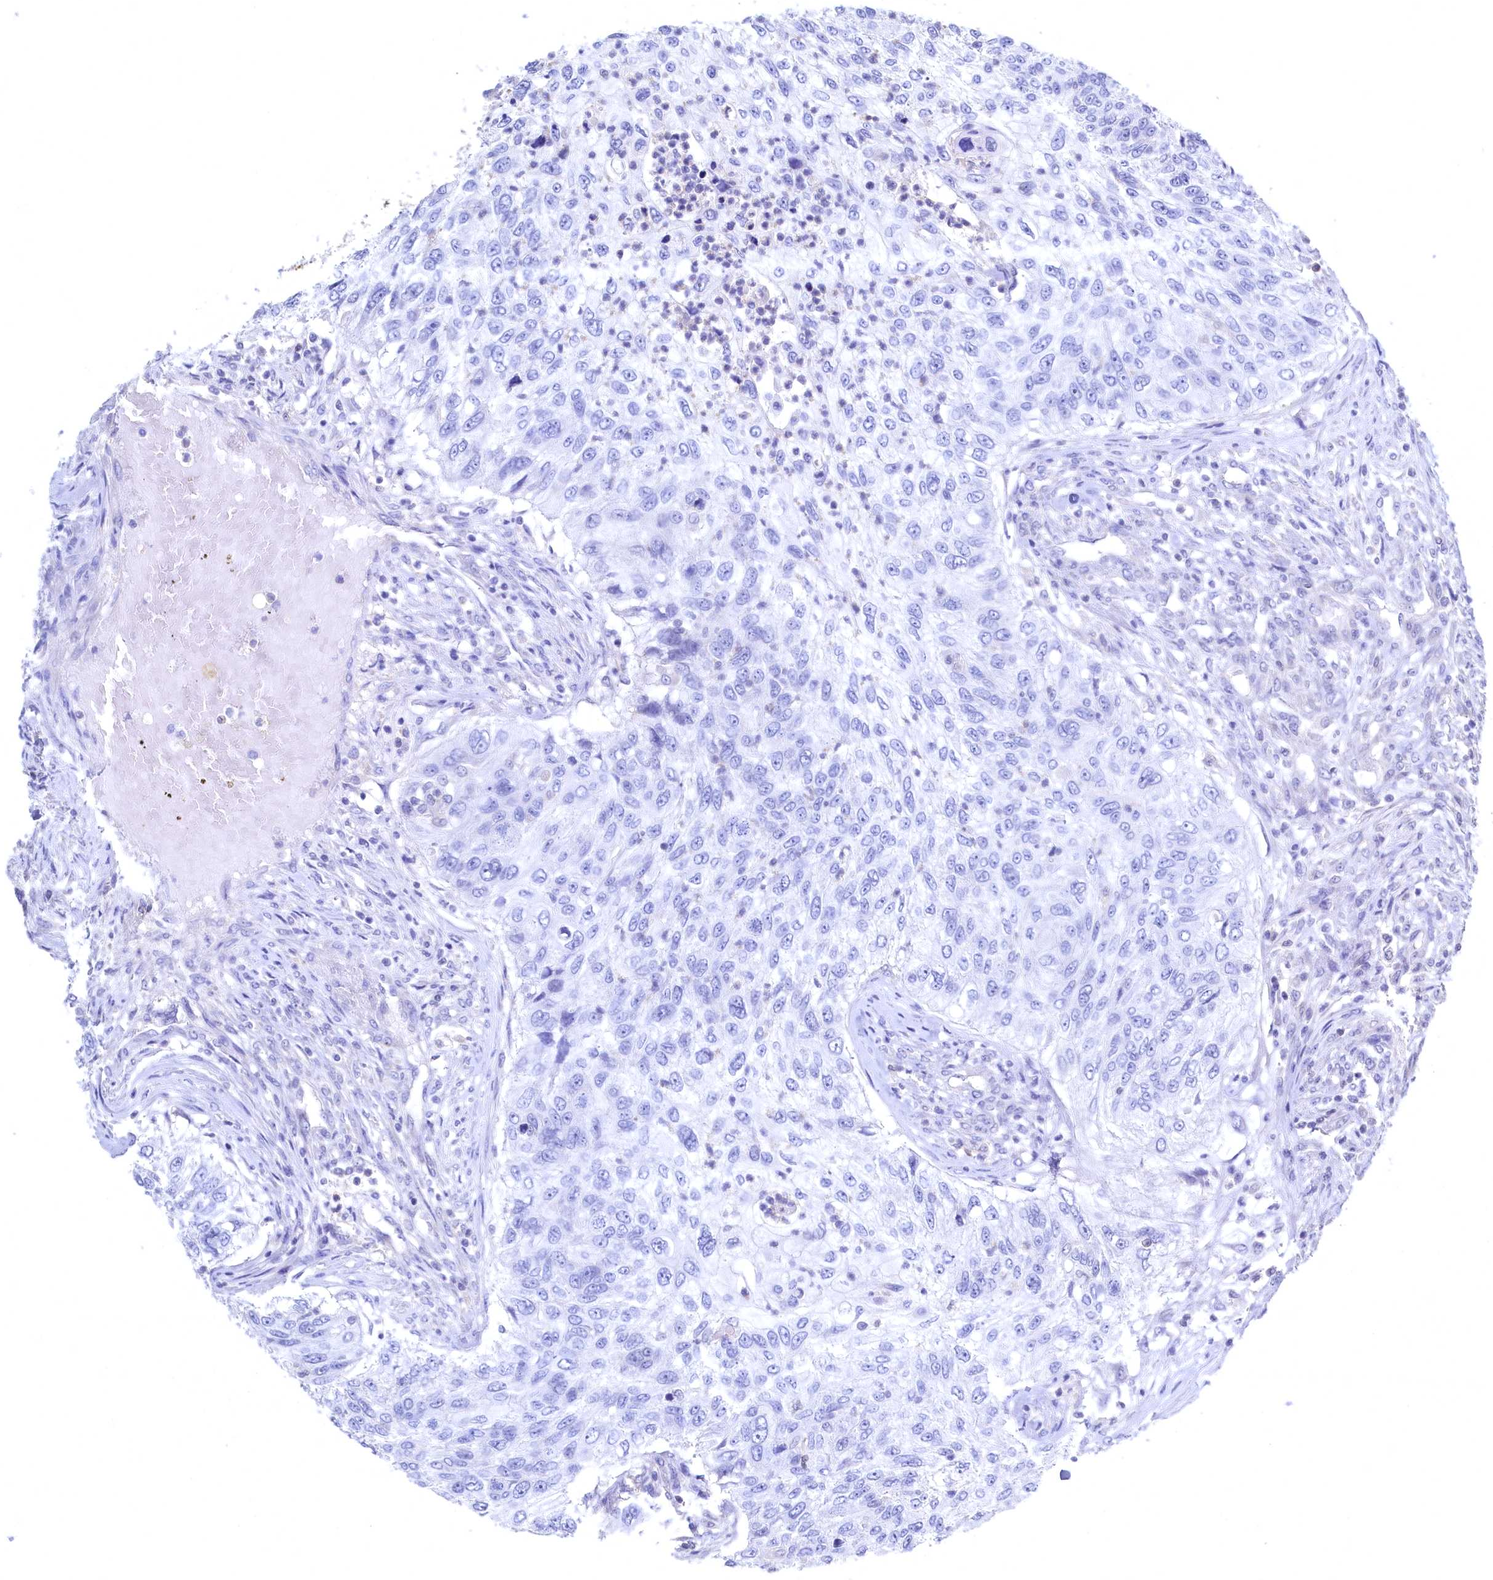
{"staining": {"intensity": "negative", "quantity": "none", "location": "none"}, "tissue": "urothelial cancer", "cell_type": "Tumor cells", "image_type": "cancer", "snomed": [{"axis": "morphology", "description": "Urothelial carcinoma, High grade"}, {"axis": "topography", "description": "Urinary bladder"}], "caption": "DAB immunohistochemical staining of human high-grade urothelial carcinoma shows no significant positivity in tumor cells.", "gene": "C11orf54", "patient": {"sex": "female", "age": 60}}